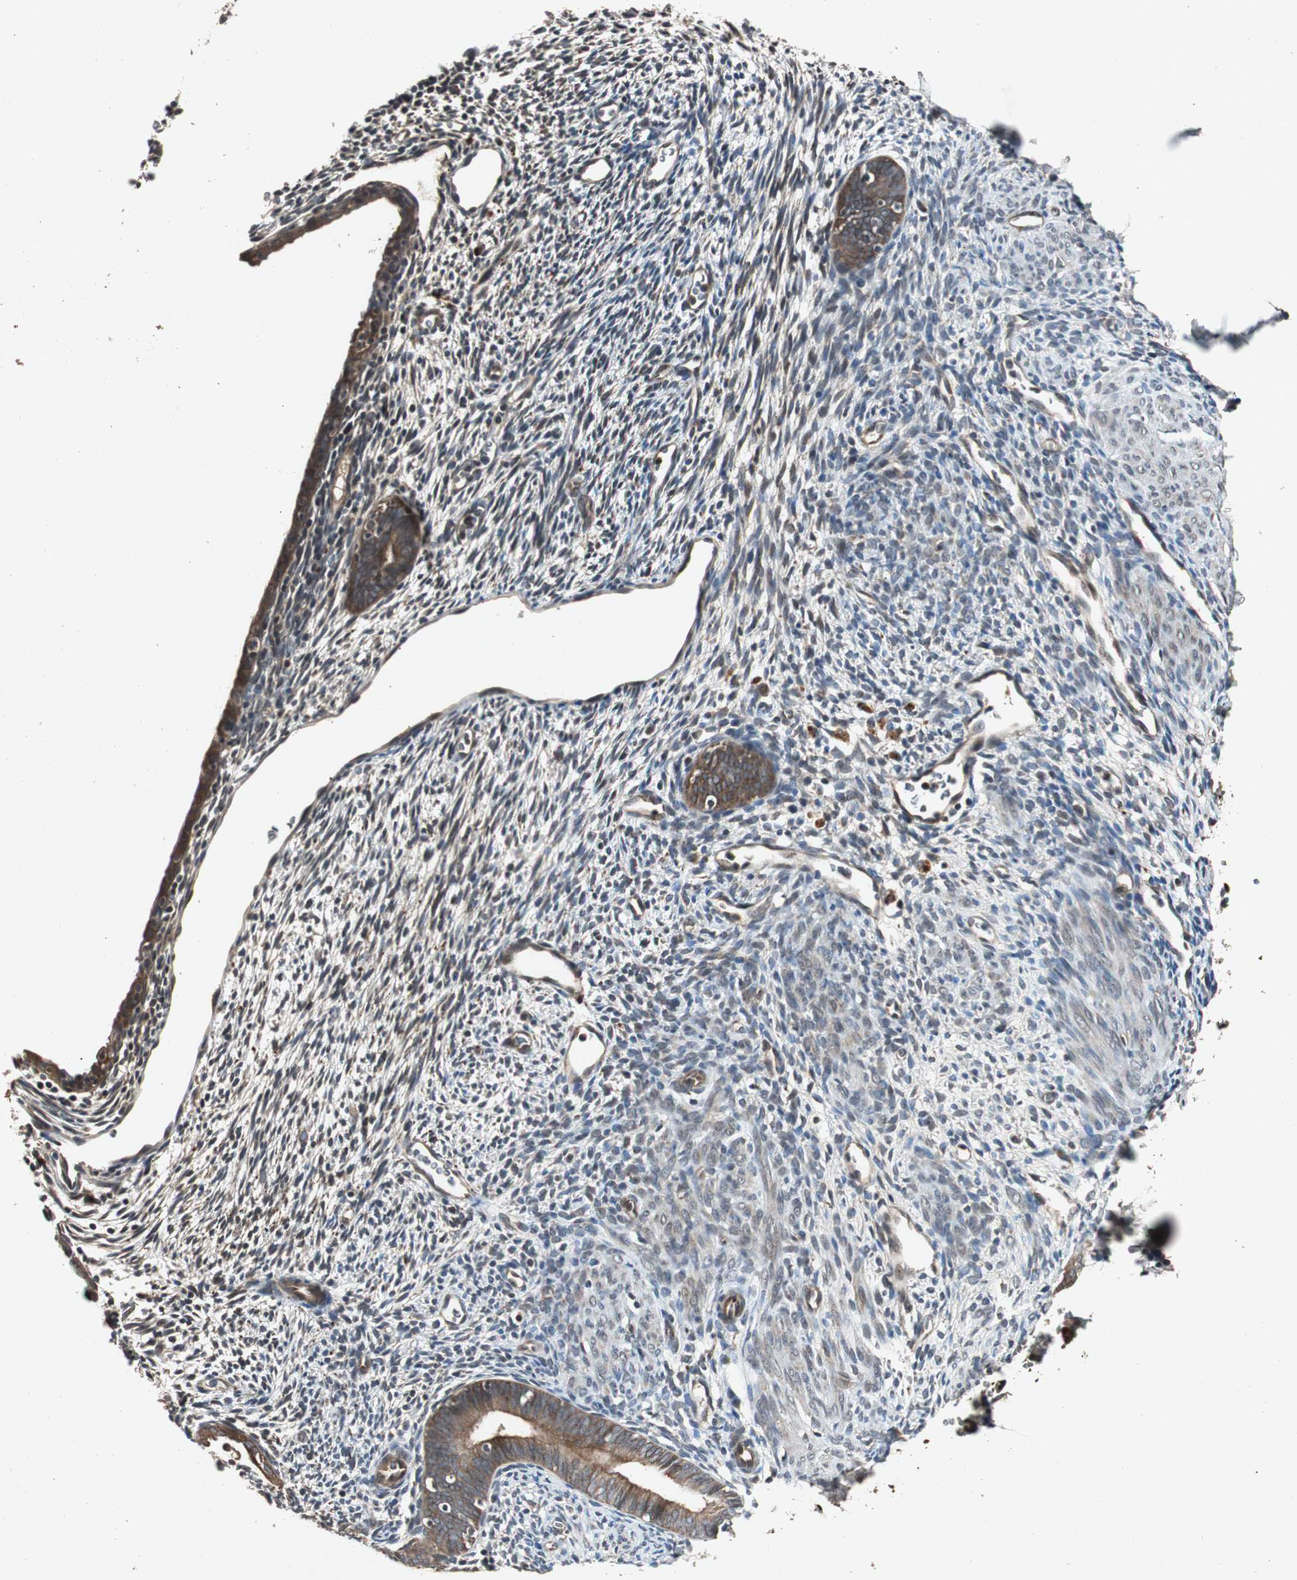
{"staining": {"intensity": "weak", "quantity": "<25%", "location": "nuclear"}, "tissue": "endometrium", "cell_type": "Cells in endometrial stroma", "image_type": "normal", "snomed": [{"axis": "morphology", "description": "Normal tissue, NOS"}, {"axis": "morphology", "description": "Atrophy, NOS"}, {"axis": "topography", "description": "Uterus"}, {"axis": "topography", "description": "Endometrium"}], "caption": "Immunohistochemistry (IHC) micrograph of benign human endometrium stained for a protein (brown), which reveals no positivity in cells in endometrial stroma. Nuclei are stained in blue.", "gene": "SLIT2", "patient": {"sex": "female", "age": 68}}